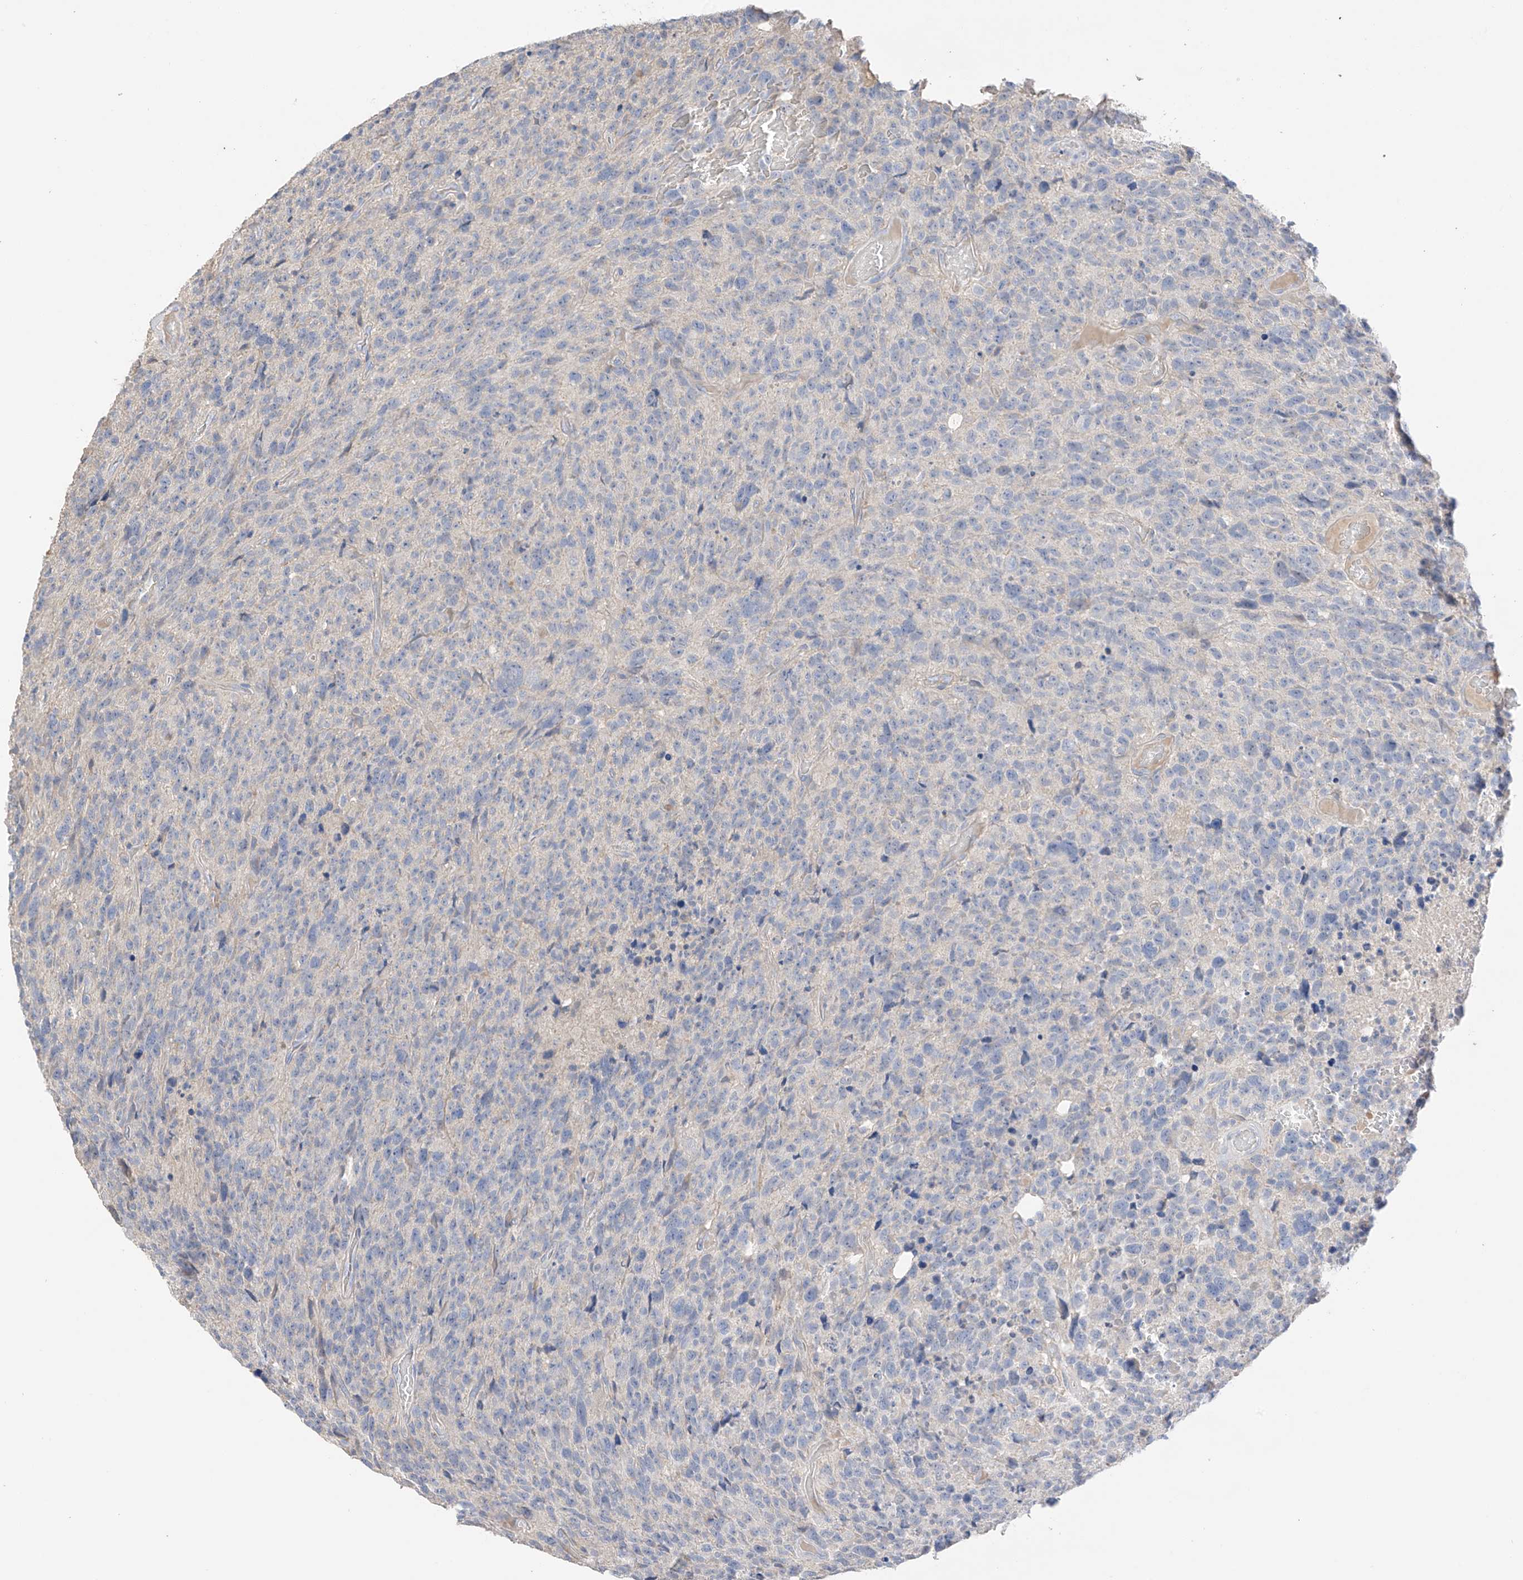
{"staining": {"intensity": "negative", "quantity": "none", "location": "none"}, "tissue": "glioma", "cell_type": "Tumor cells", "image_type": "cancer", "snomed": [{"axis": "morphology", "description": "Glioma, malignant, High grade"}, {"axis": "topography", "description": "Brain"}], "caption": "Immunohistochemistry (IHC) of glioma displays no expression in tumor cells.", "gene": "CAPN13", "patient": {"sex": "male", "age": 69}}